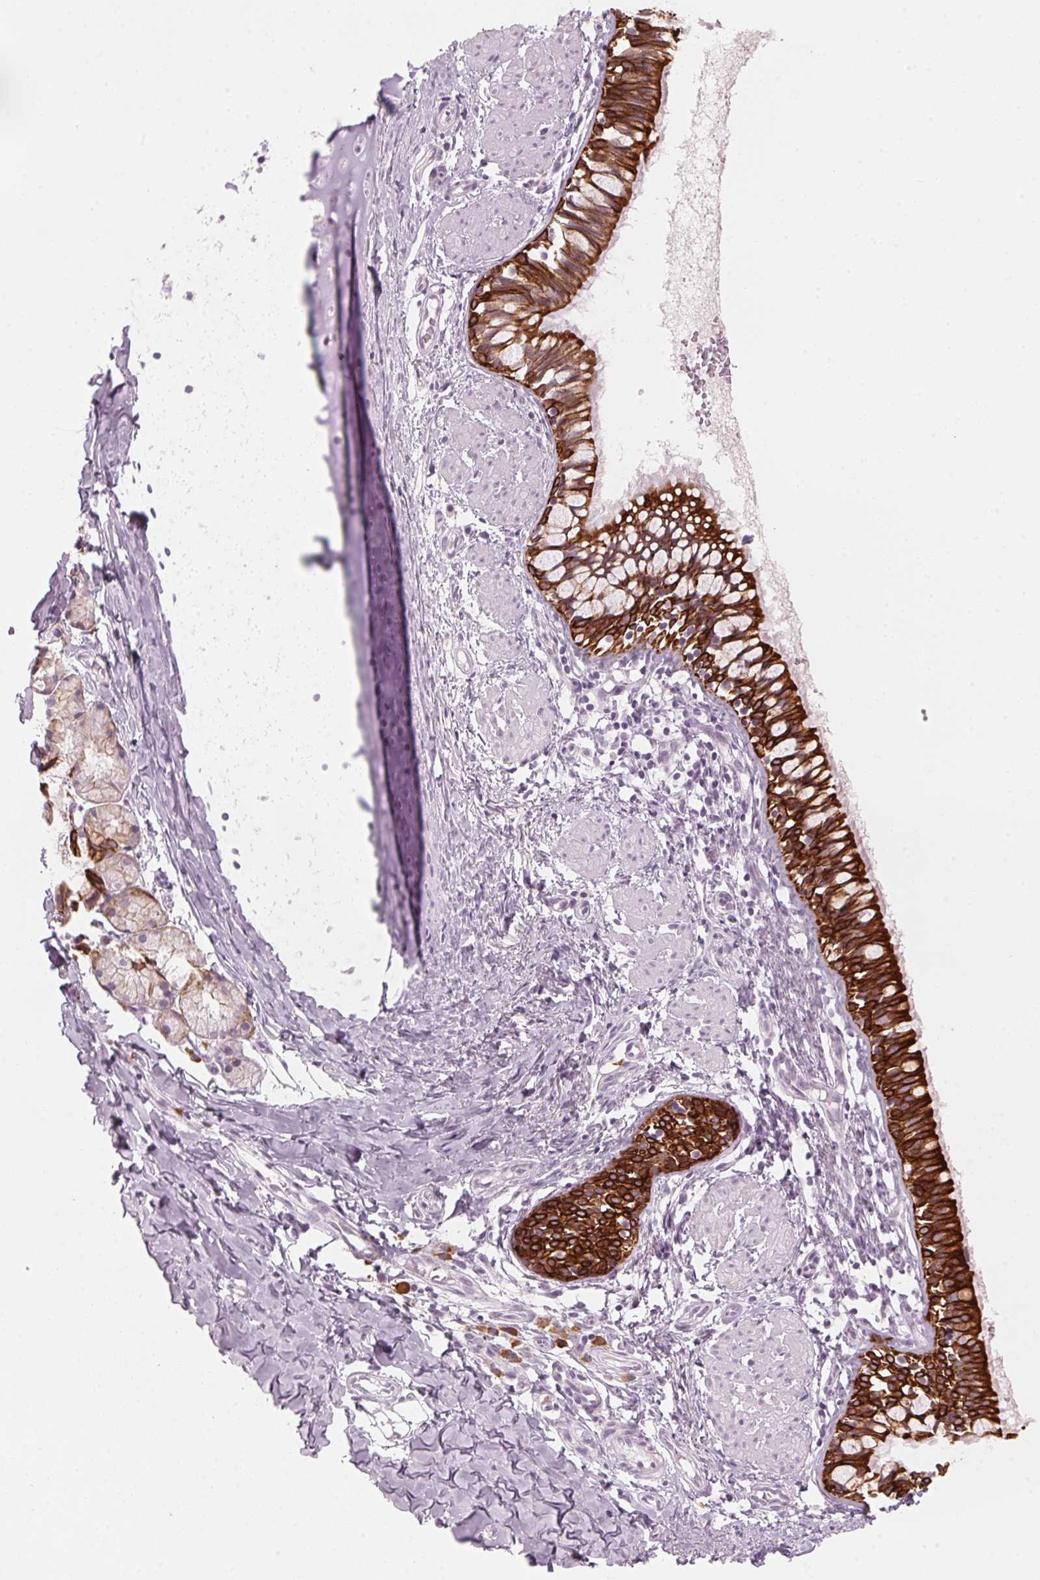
{"staining": {"intensity": "strong", "quantity": ">75%", "location": "cytoplasmic/membranous"}, "tissue": "bronchus", "cell_type": "Respiratory epithelial cells", "image_type": "normal", "snomed": [{"axis": "morphology", "description": "Normal tissue, NOS"}, {"axis": "topography", "description": "Bronchus"}], "caption": "The photomicrograph exhibits staining of normal bronchus, revealing strong cytoplasmic/membranous protein expression (brown color) within respiratory epithelial cells. (IHC, brightfield microscopy, high magnification).", "gene": "SCTR", "patient": {"sex": "male", "age": 1}}